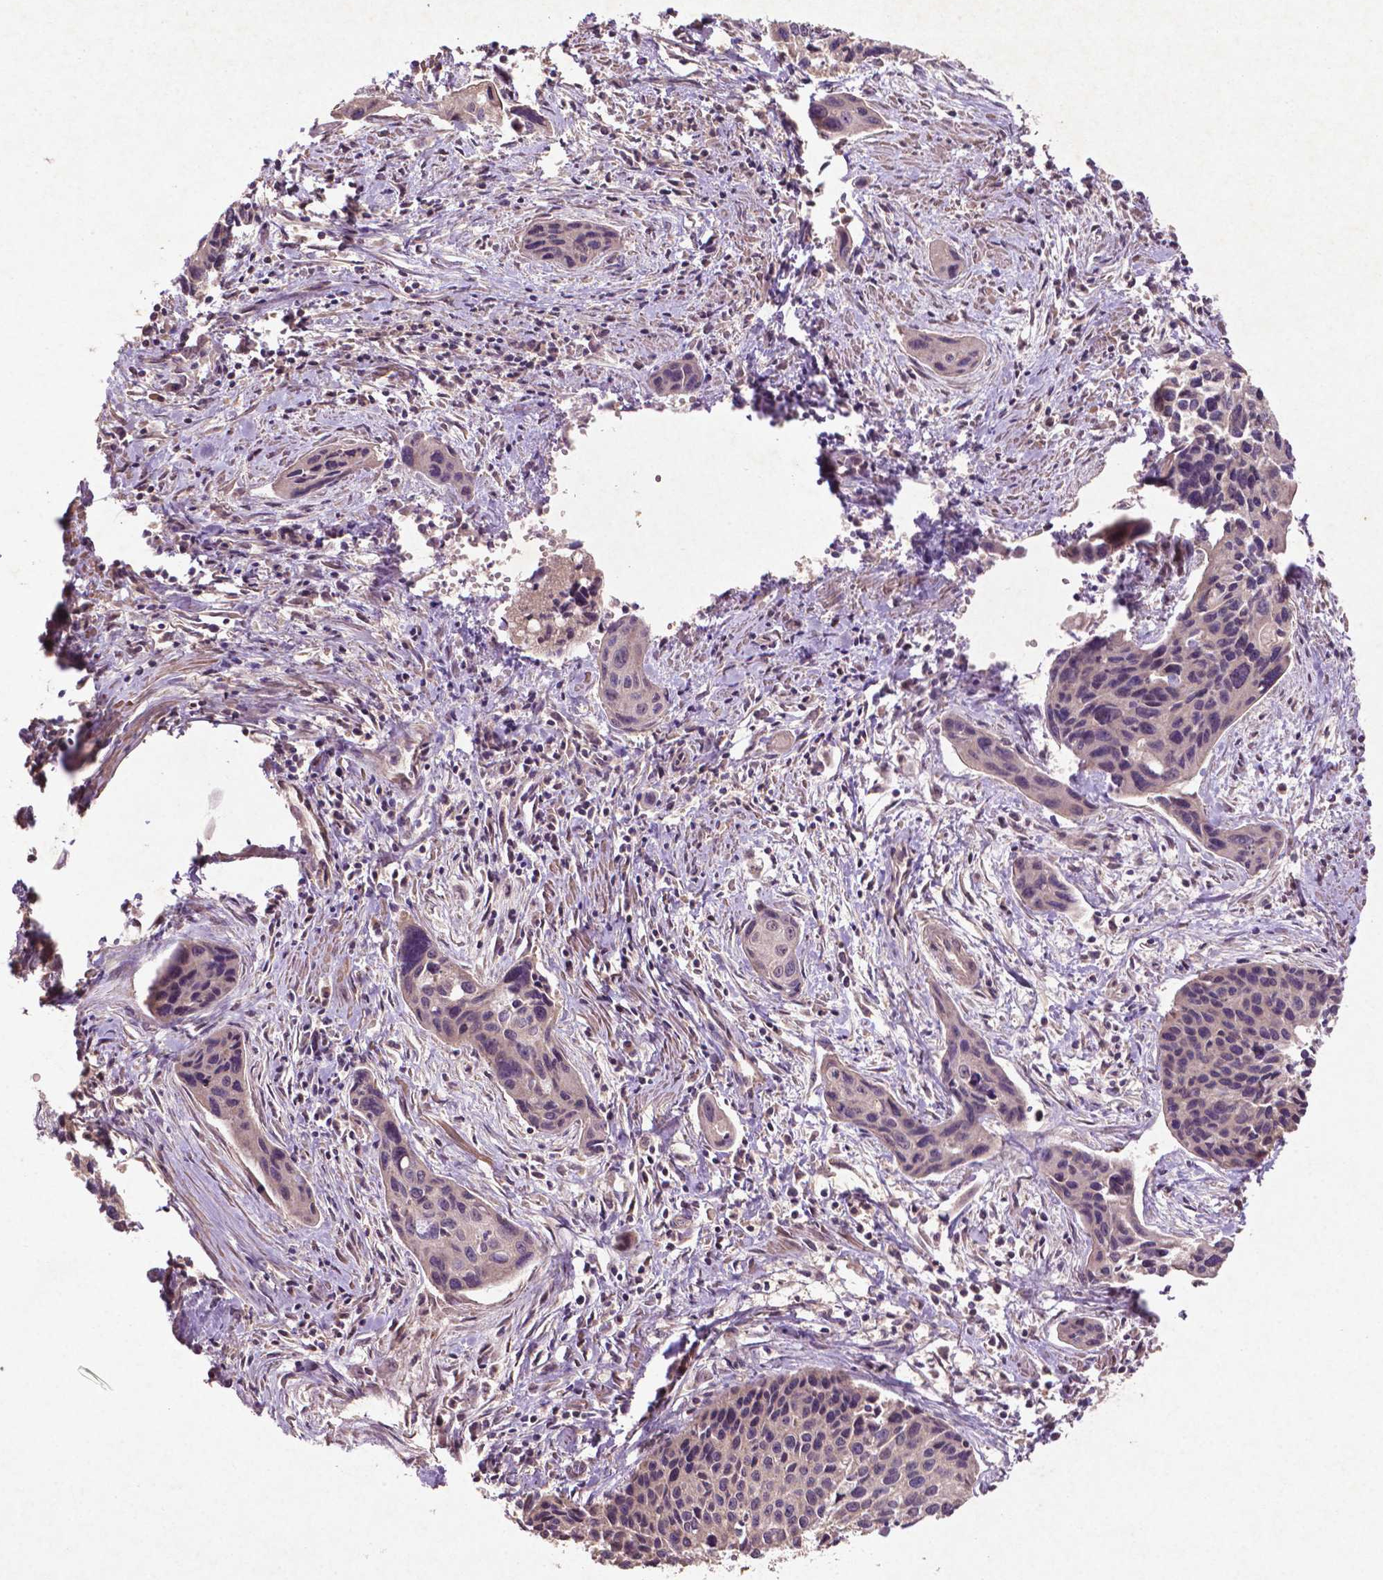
{"staining": {"intensity": "negative", "quantity": "none", "location": "none"}, "tissue": "cervical cancer", "cell_type": "Tumor cells", "image_type": "cancer", "snomed": [{"axis": "morphology", "description": "Squamous cell carcinoma, NOS"}, {"axis": "topography", "description": "Cervix"}], "caption": "This is an immunohistochemistry image of cervical cancer. There is no staining in tumor cells.", "gene": "COQ2", "patient": {"sex": "female", "age": 31}}